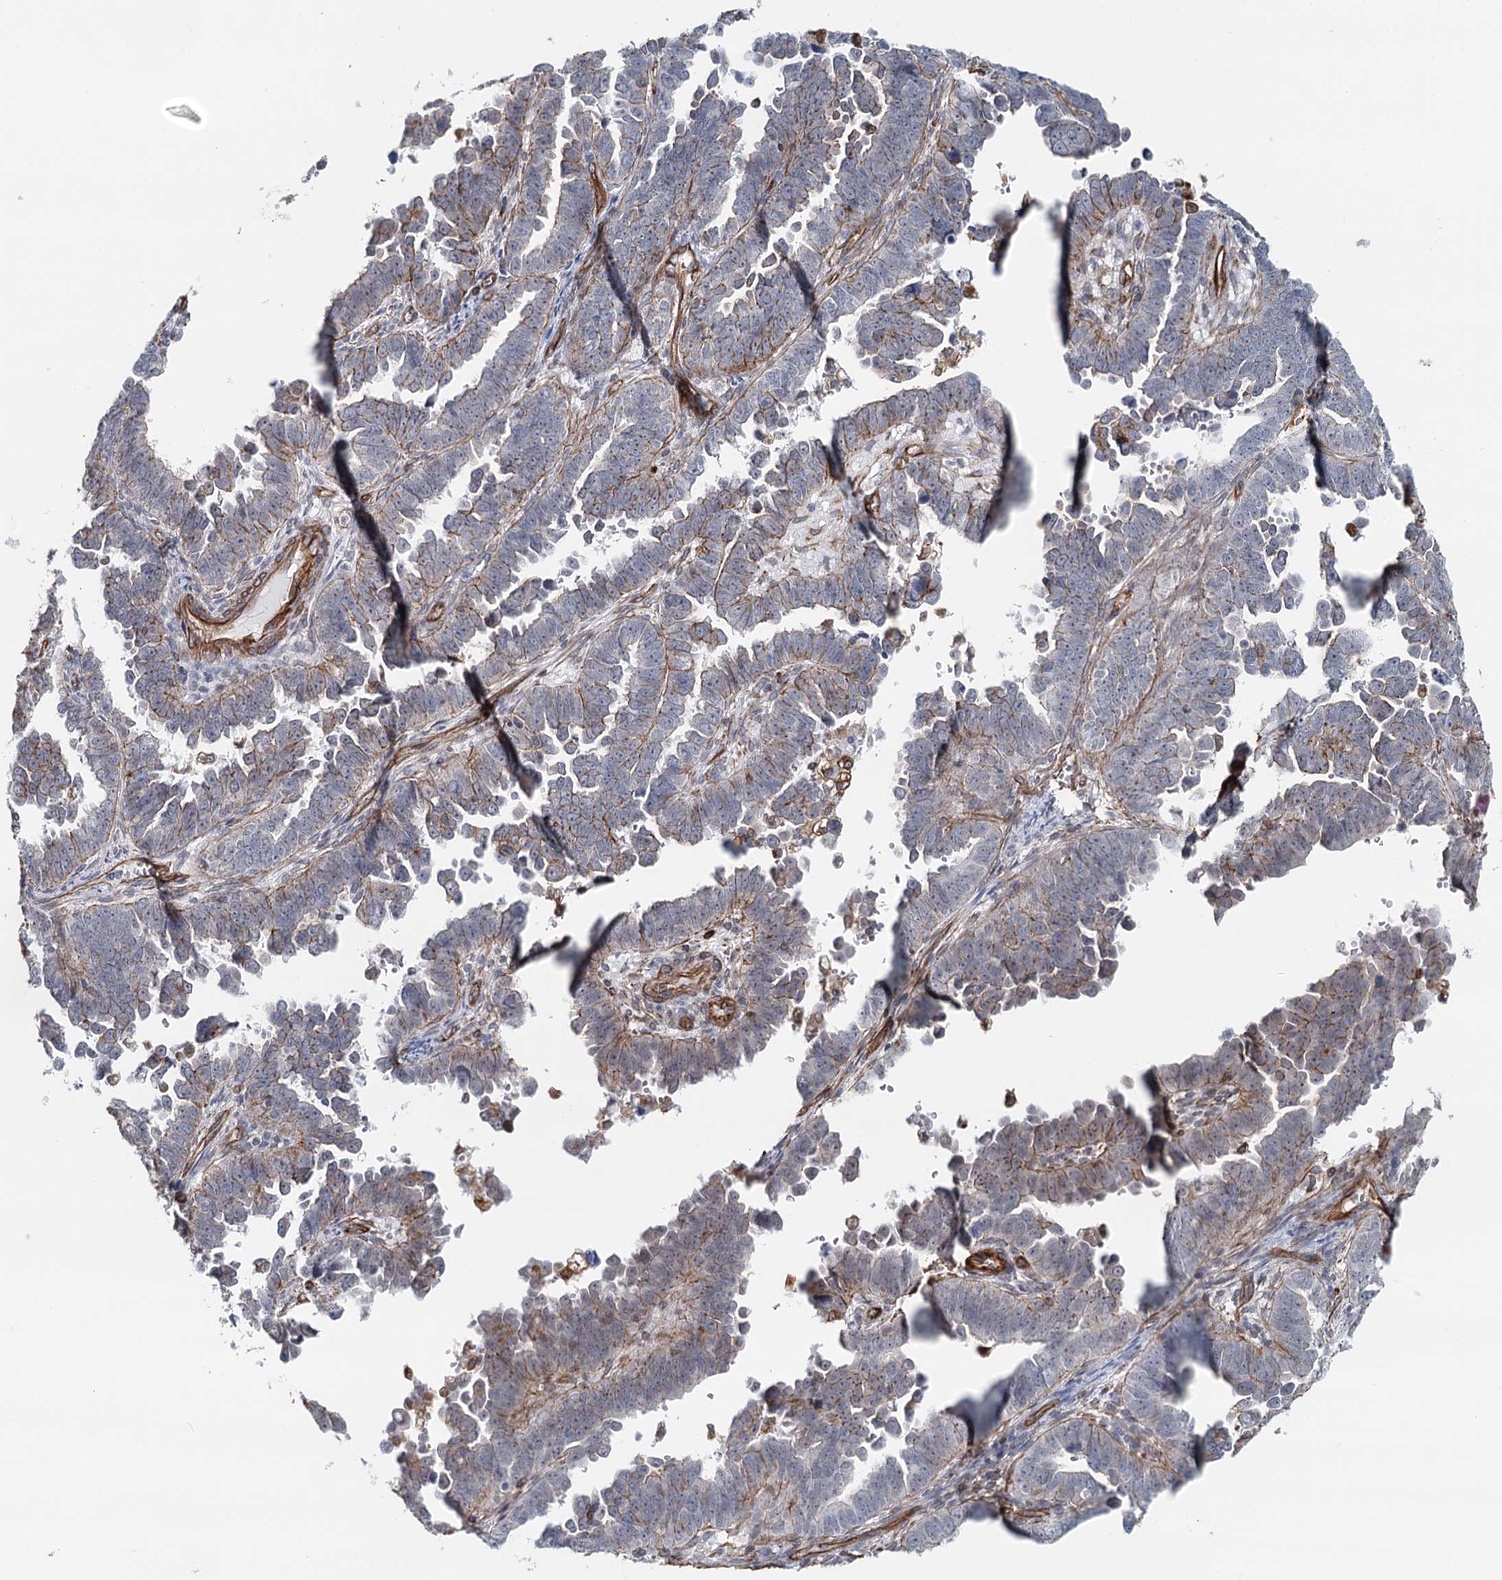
{"staining": {"intensity": "weak", "quantity": "25%-75%", "location": "cytoplasmic/membranous"}, "tissue": "endometrial cancer", "cell_type": "Tumor cells", "image_type": "cancer", "snomed": [{"axis": "morphology", "description": "Adenocarcinoma, NOS"}, {"axis": "topography", "description": "Endometrium"}], "caption": "Immunohistochemical staining of endometrial cancer demonstrates low levels of weak cytoplasmic/membranous staining in about 25%-75% of tumor cells. (Stains: DAB in brown, nuclei in blue, Microscopy: brightfield microscopy at high magnification).", "gene": "SYNPO", "patient": {"sex": "female", "age": 75}}